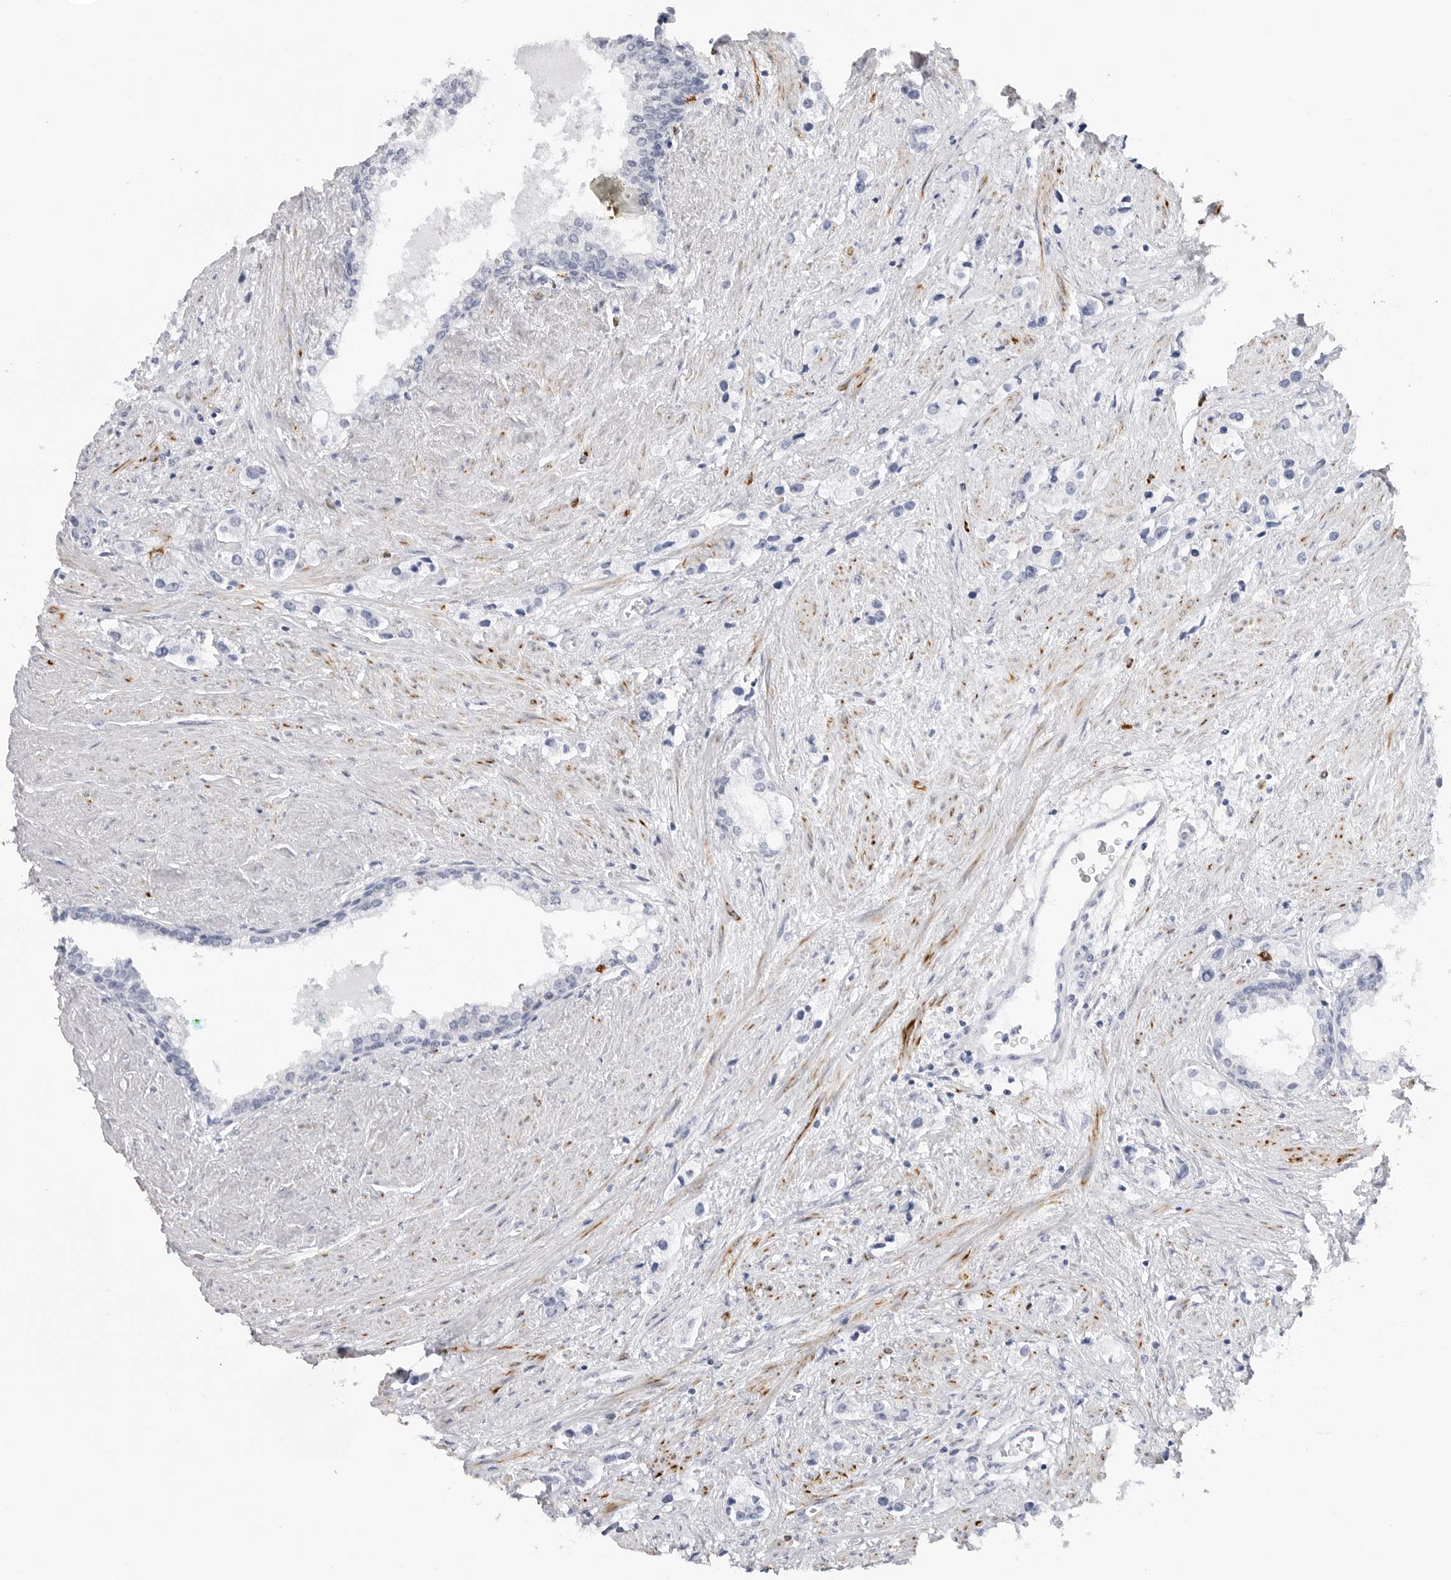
{"staining": {"intensity": "negative", "quantity": "none", "location": "none"}, "tissue": "prostate cancer", "cell_type": "Tumor cells", "image_type": "cancer", "snomed": [{"axis": "morphology", "description": "Adenocarcinoma, High grade"}, {"axis": "topography", "description": "Prostate"}], "caption": "Photomicrograph shows no significant protein positivity in tumor cells of prostate cancer (adenocarcinoma (high-grade)).", "gene": "HSPB7", "patient": {"sex": "male", "age": 66}}